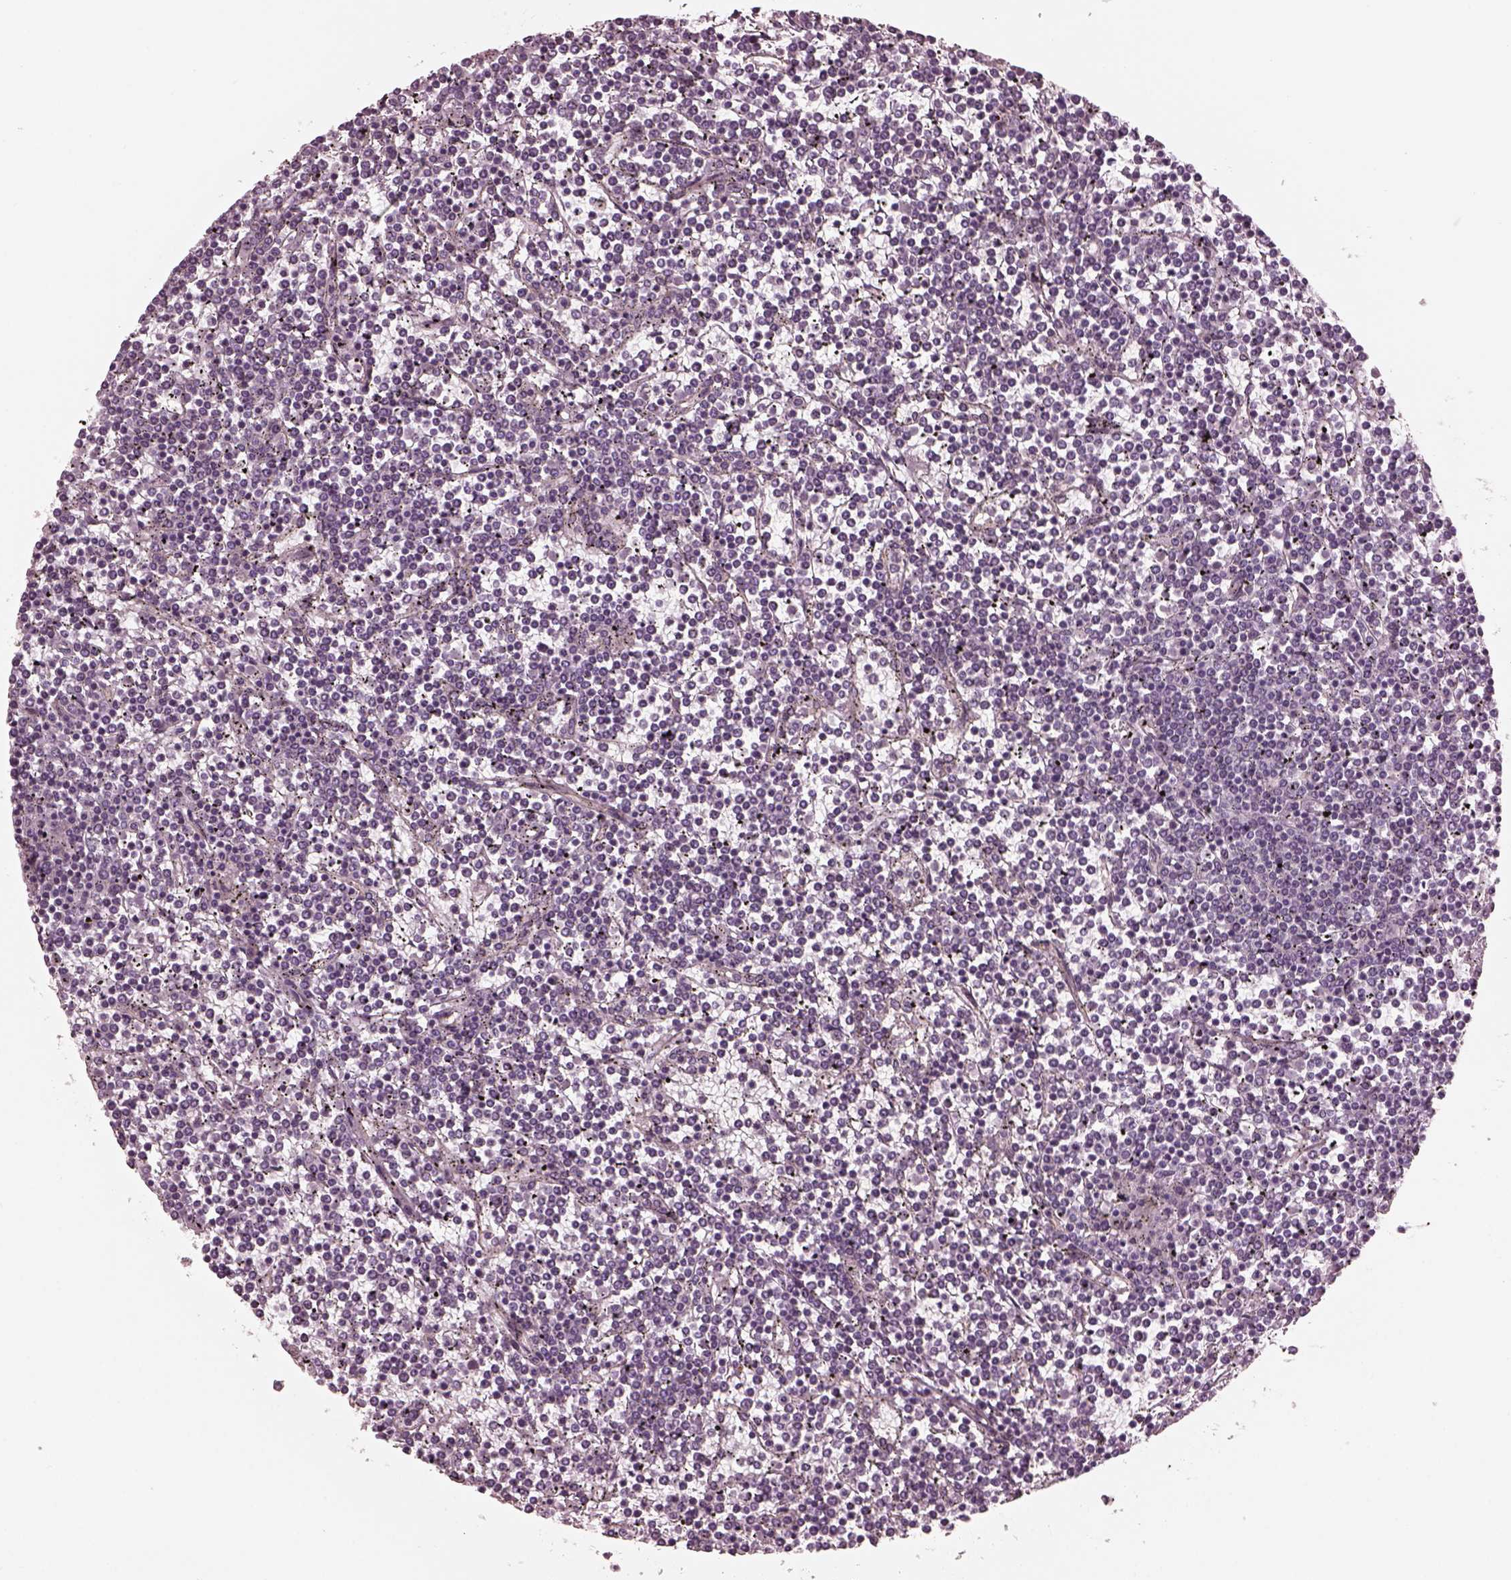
{"staining": {"intensity": "negative", "quantity": "none", "location": "none"}, "tissue": "lymphoma", "cell_type": "Tumor cells", "image_type": "cancer", "snomed": [{"axis": "morphology", "description": "Malignant lymphoma, non-Hodgkin's type, Low grade"}, {"axis": "topography", "description": "Spleen"}], "caption": "The immunohistochemistry micrograph has no significant positivity in tumor cells of lymphoma tissue.", "gene": "ODAD1", "patient": {"sex": "female", "age": 19}}